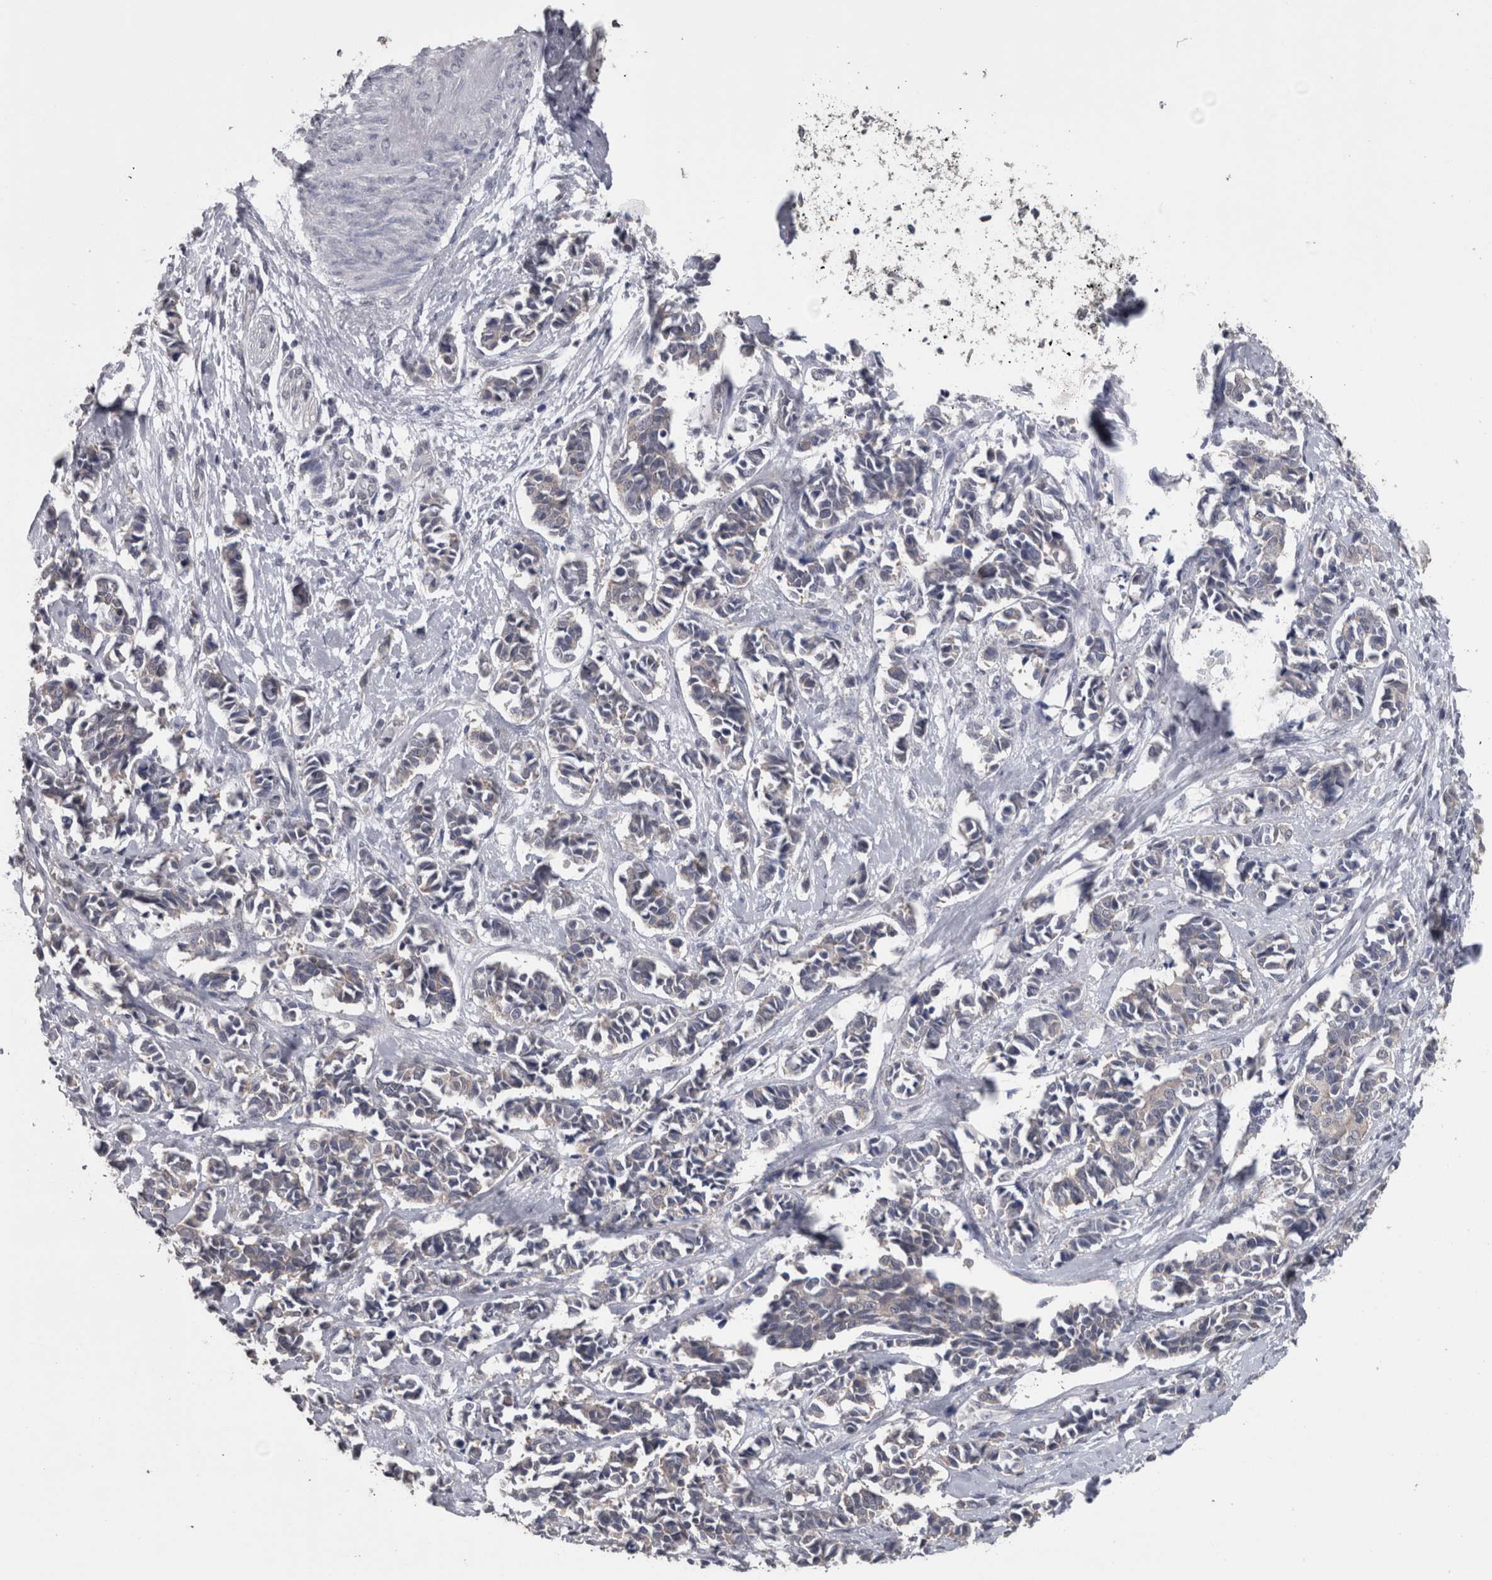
{"staining": {"intensity": "negative", "quantity": "none", "location": "none"}, "tissue": "cervical cancer", "cell_type": "Tumor cells", "image_type": "cancer", "snomed": [{"axis": "morphology", "description": "Normal tissue, NOS"}, {"axis": "morphology", "description": "Squamous cell carcinoma, NOS"}, {"axis": "topography", "description": "Cervix"}], "caption": "A photomicrograph of cervical squamous cell carcinoma stained for a protein demonstrates no brown staining in tumor cells. (Stains: DAB (3,3'-diaminobenzidine) immunohistochemistry with hematoxylin counter stain, Microscopy: brightfield microscopy at high magnification).", "gene": "DDX6", "patient": {"sex": "female", "age": 35}}